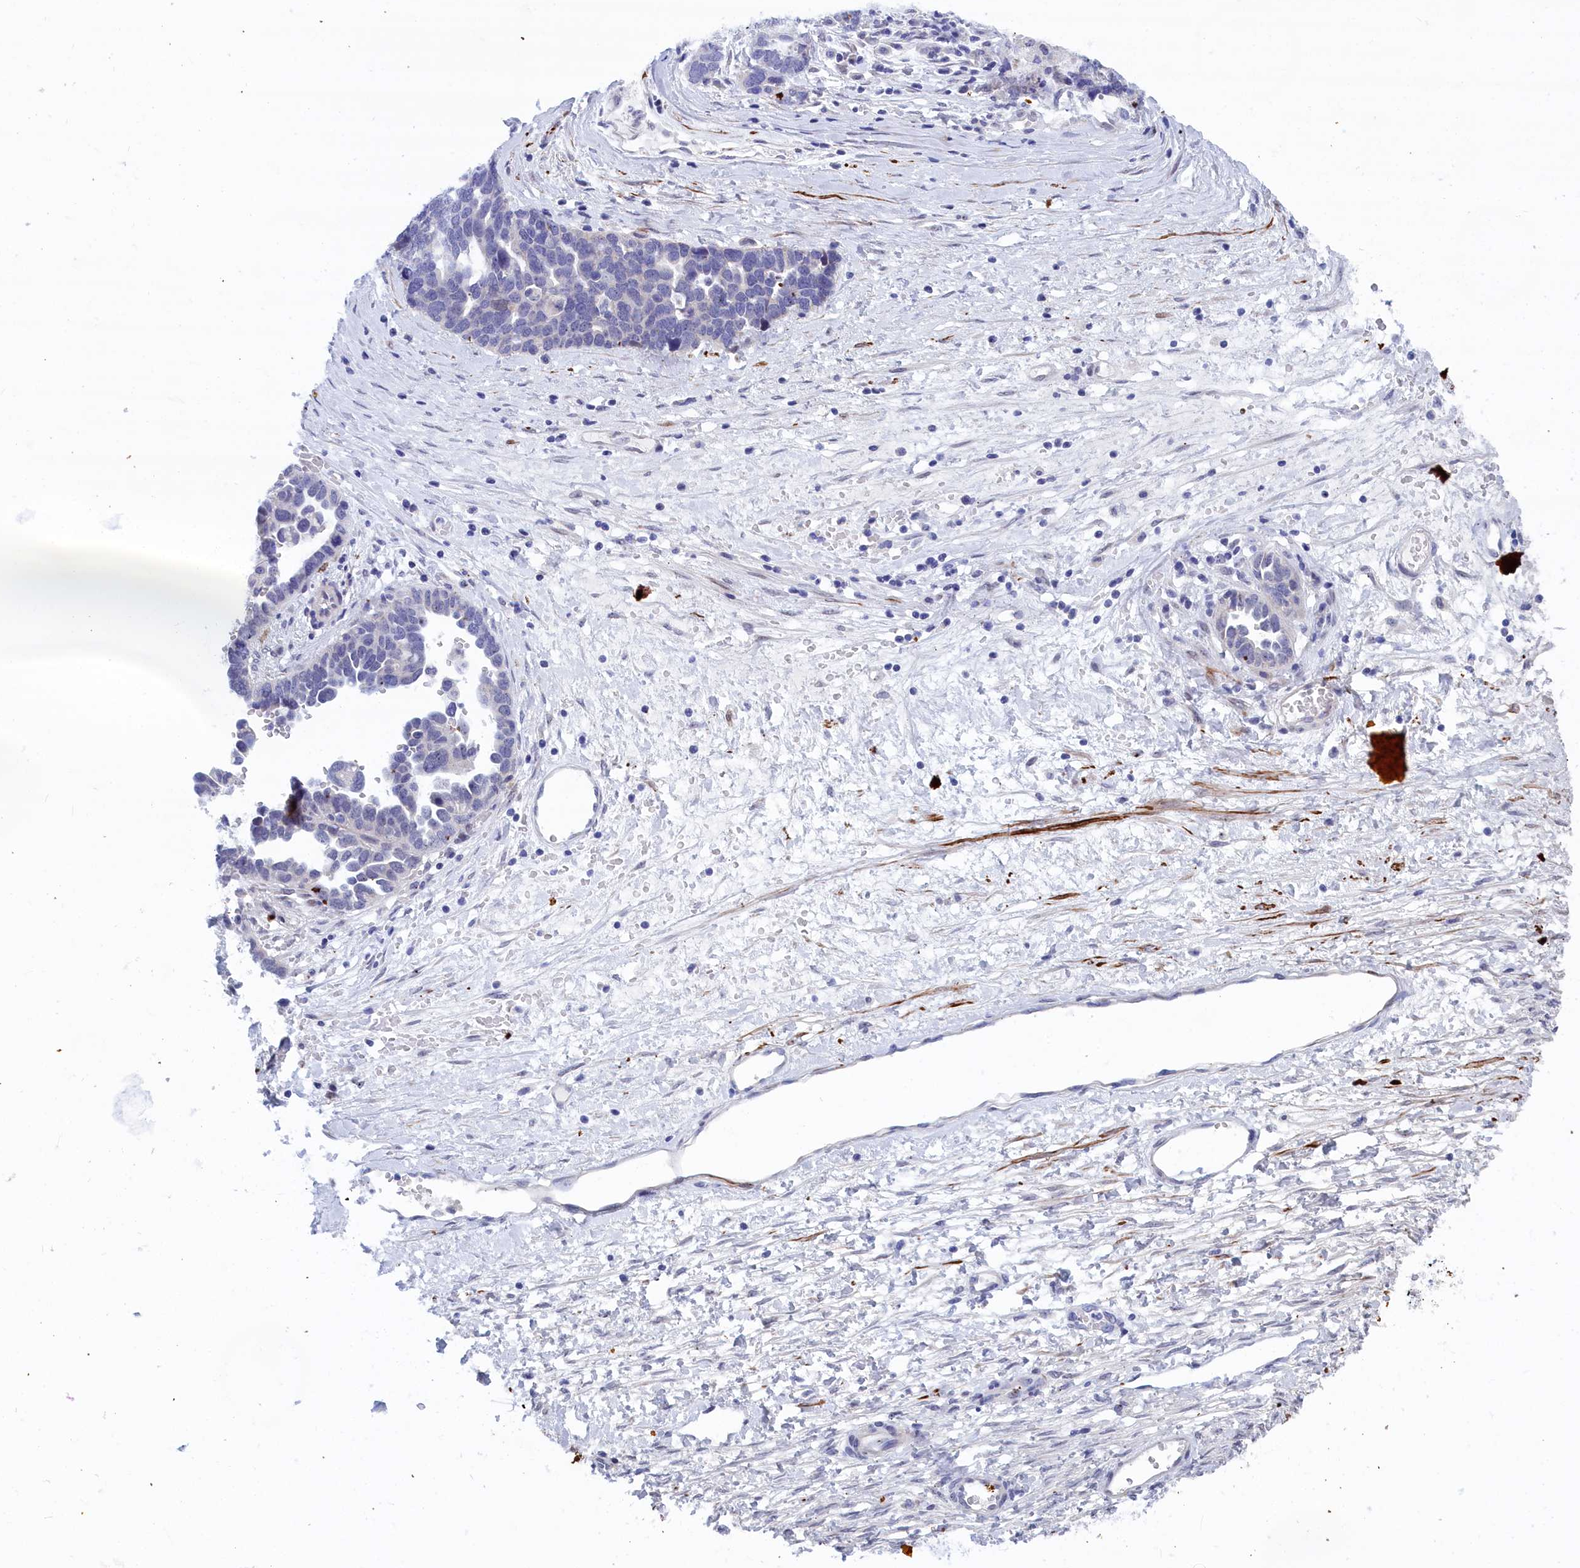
{"staining": {"intensity": "negative", "quantity": "none", "location": "none"}, "tissue": "ovarian cancer", "cell_type": "Tumor cells", "image_type": "cancer", "snomed": [{"axis": "morphology", "description": "Cystadenocarcinoma, serous, NOS"}, {"axis": "topography", "description": "Ovary"}], "caption": "Immunohistochemistry micrograph of neoplastic tissue: ovarian cancer stained with DAB (3,3'-diaminobenzidine) reveals no significant protein staining in tumor cells.", "gene": "WDR83", "patient": {"sex": "female", "age": 54}}